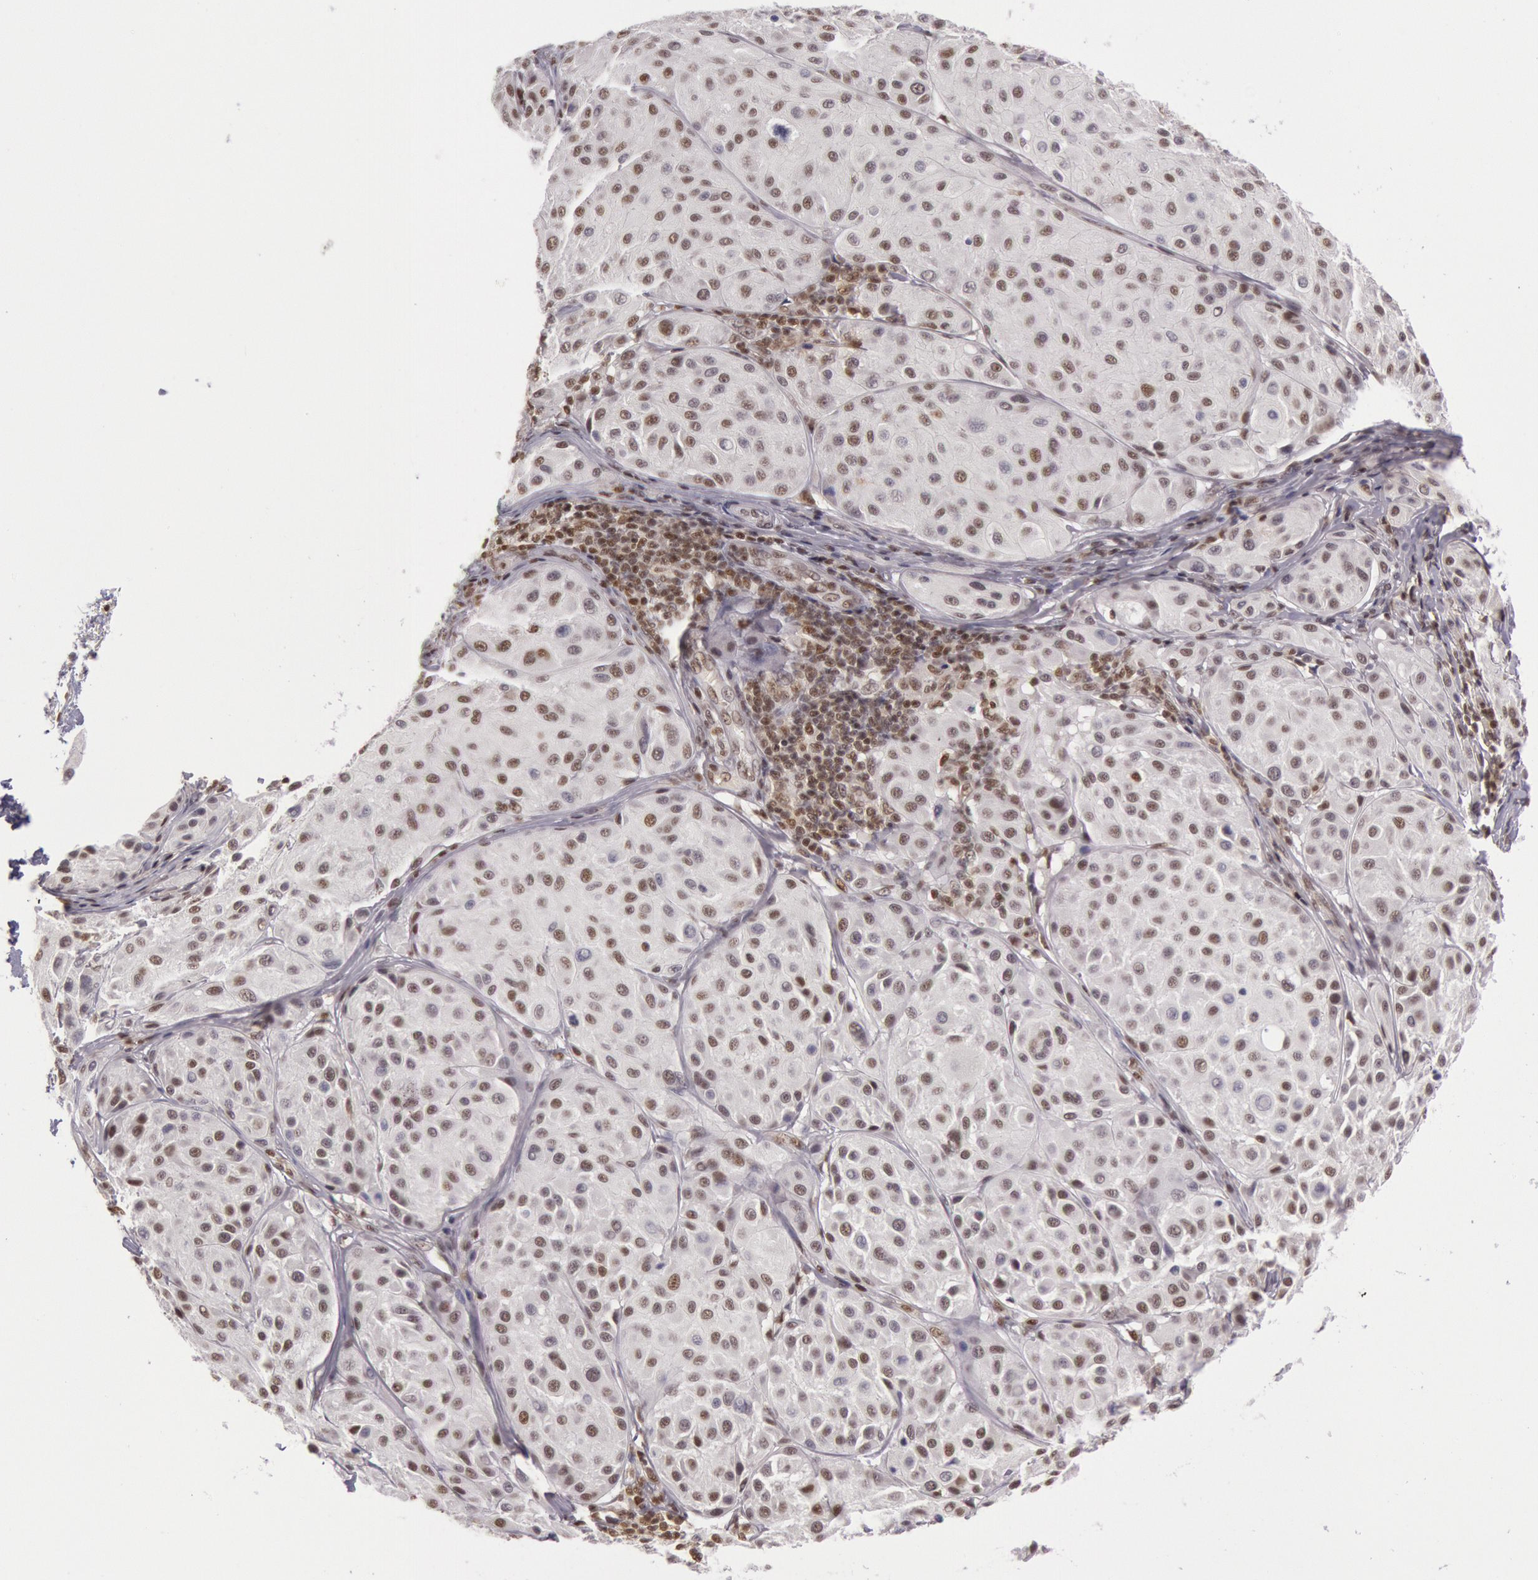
{"staining": {"intensity": "moderate", "quantity": ">75%", "location": "nuclear"}, "tissue": "melanoma", "cell_type": "Tumor cells", "image_type": "cancer", "snomed": [{"axis": "morphology", "description": "Malignant melanoma, NOS"}, {"axis": "topography", "description": "Skin"}], "caption": "Moderate nuclear staining for a protein is appreciated in approximately >75% of tumor cells of melanoma using IHC.", "gene": "ESS2", "patient": {"sex": "male", "age": 36}}